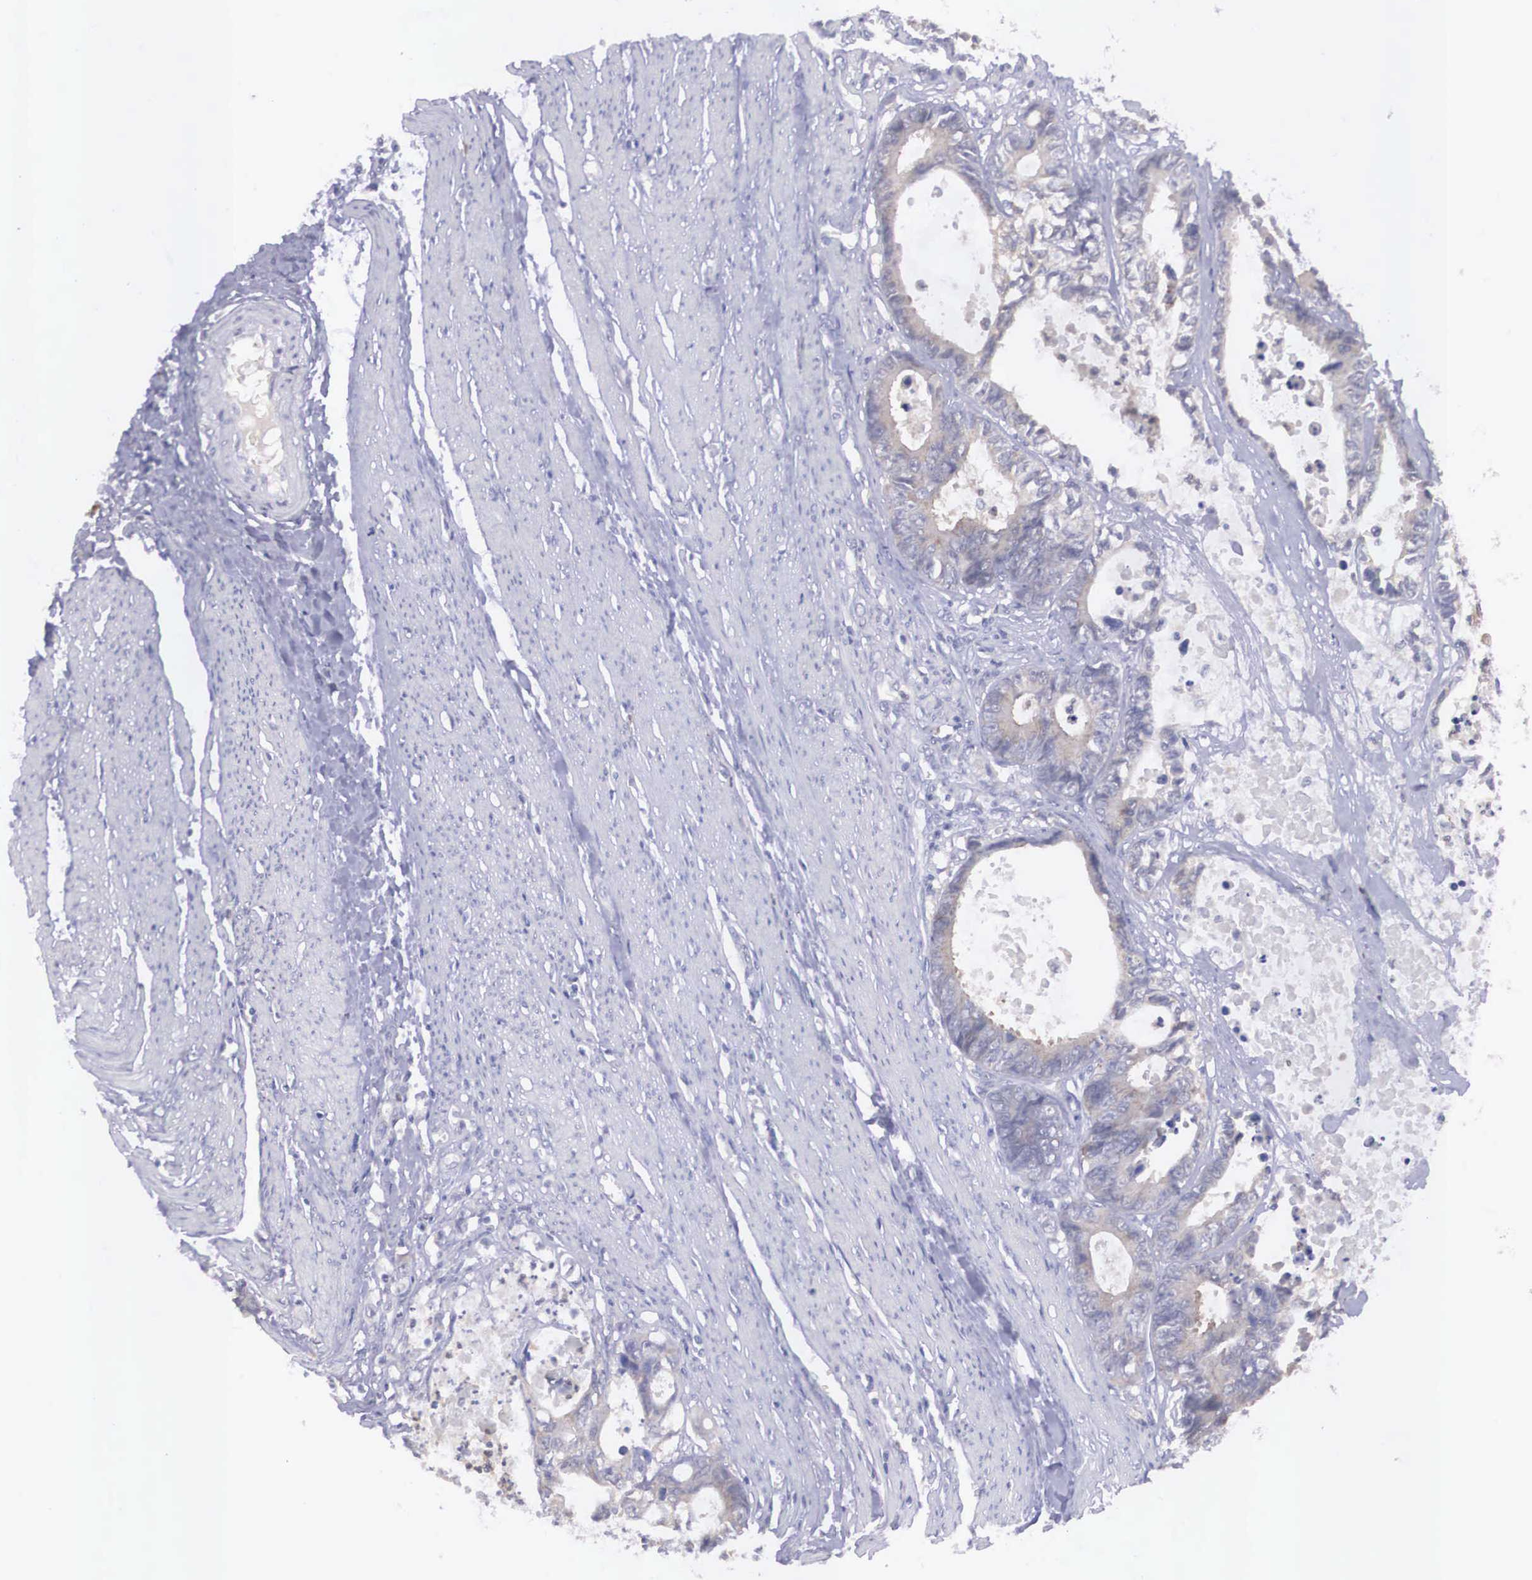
{"staining": {"intensity": "weak", "quantity": "25%-75%", "location": "cytoplasmic/membranous"}, "tissue": "colorectal cancer", "cell_type": "Tumor cells", "image_type": "cancer", "snomed": [{"axis": "morphology", "description": "Adenocarcinoma, NOS"}, {"axis": "topography", "description": "Rectum"}], "caption": "Tumor cells exhibit low levels of weak cytoplasmic/membranous staining in about 25%-75% of cells in adenocarcinoma (colorectal).", "gene": "REPS2", "patient": {"sex": "female", "age": 98}}